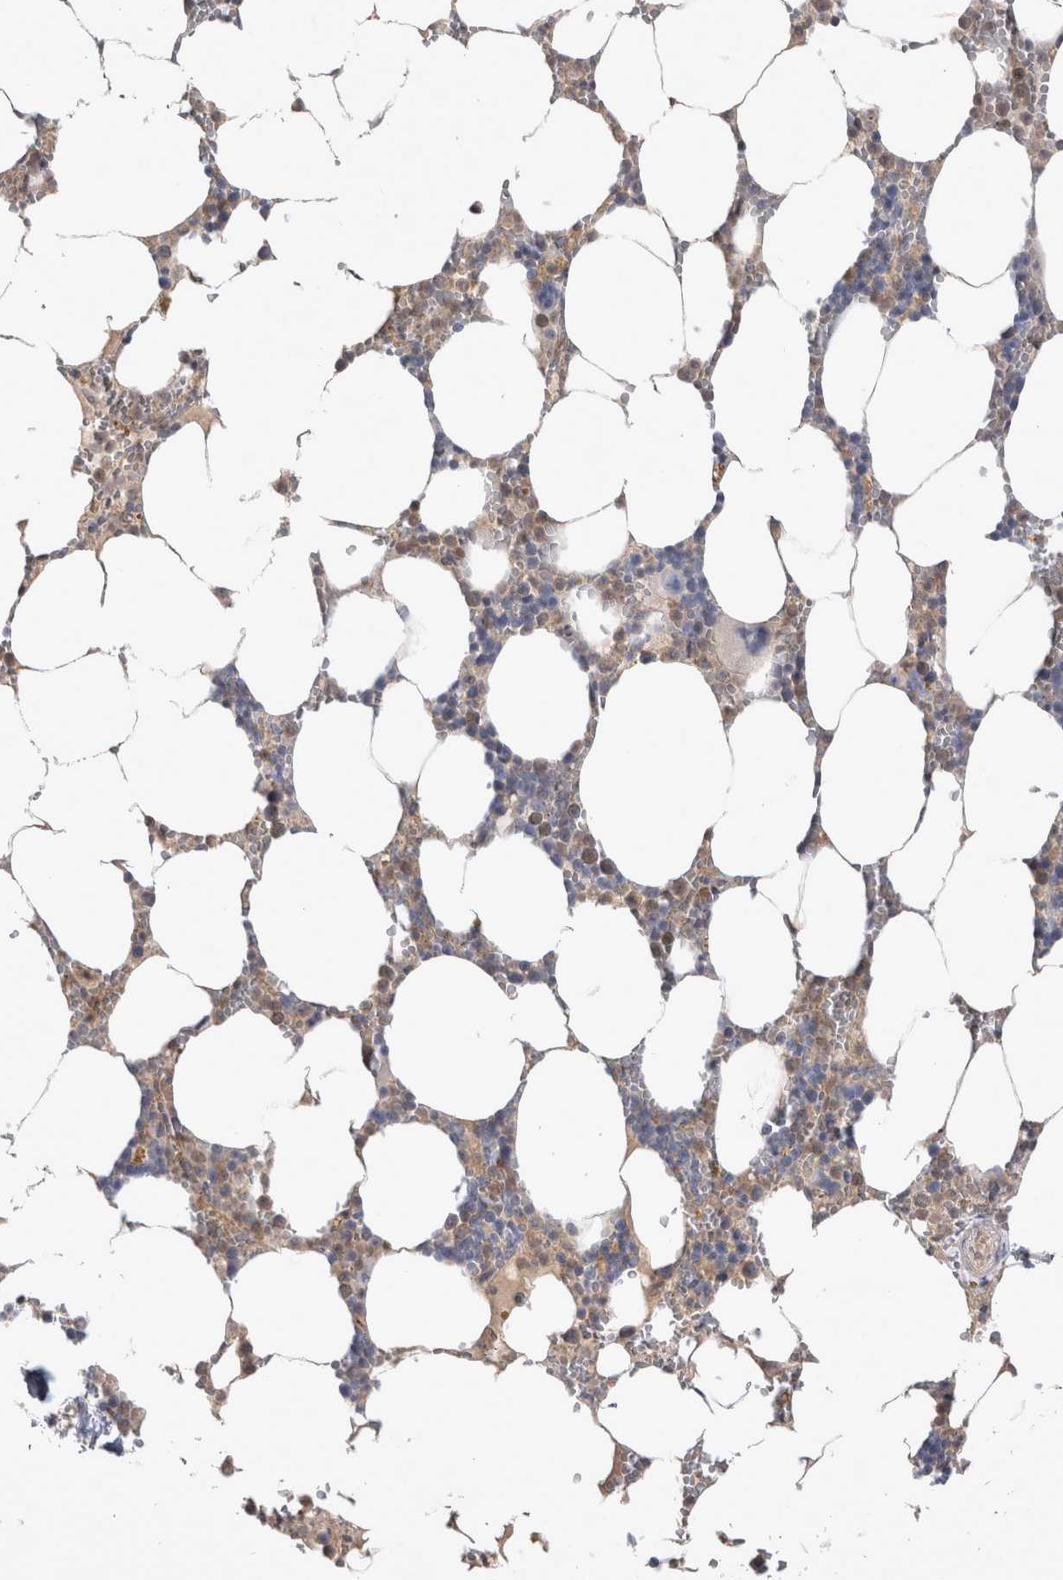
{"staining": {"intensity": "weak", "quantity": "<25%", "location": "cytoplasmic/membranous"}, "tissue": "bone marrow", "cell_type": "Hematopoietic cells", "image_type": "normal", "snomed": [{"axis": "morphology", "description": "Normal tissue, NOS"}, {"axis": "topography", "description": "Bone marrow"}], "caption": "Hematopoietic cells show no significant protein positivity in normal bone marrow.", "gene": "SRD5A3", "patient": {"sex": "male", "age": 70}}